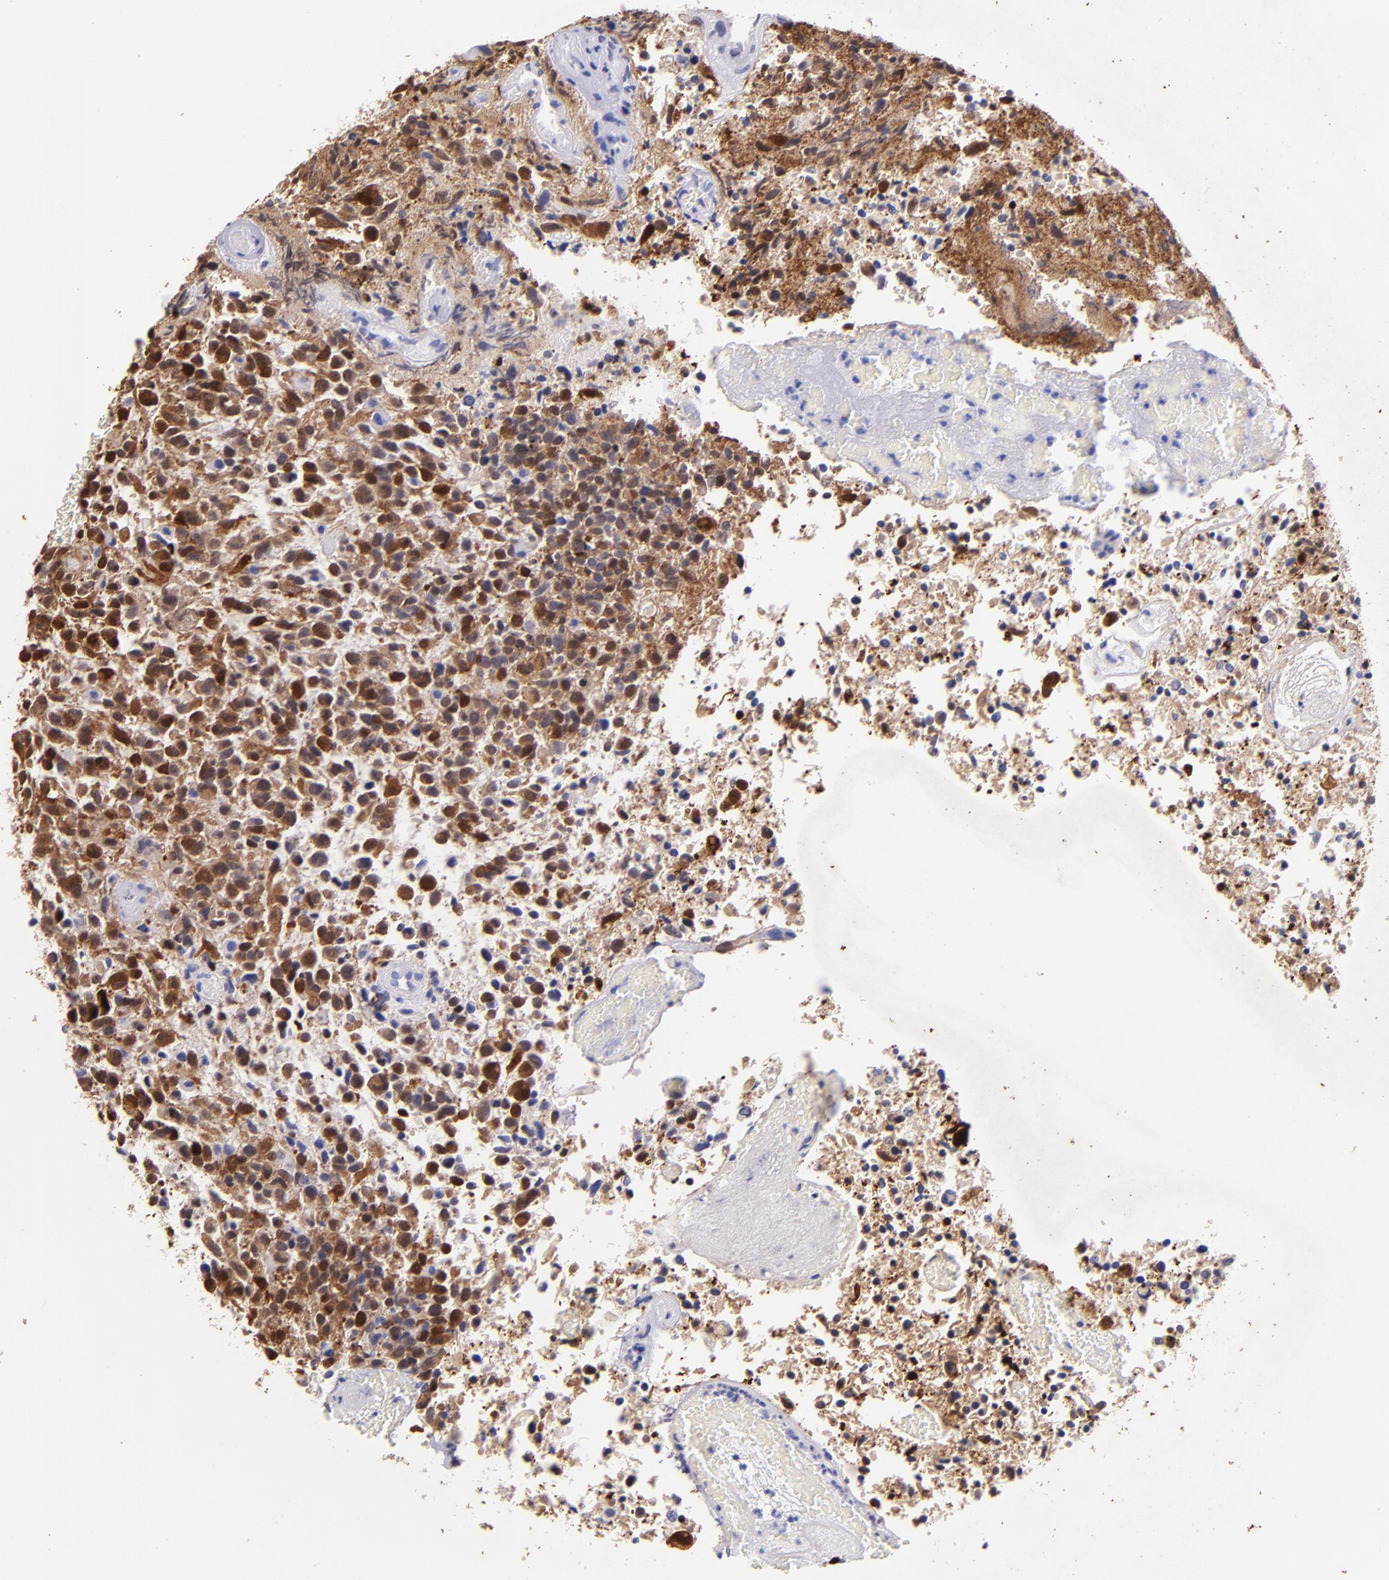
{"staining": {"intensity": "strong", "quantity": ">75%", "location": "cytoplasmic/membranous"}, "tissue": "glioma", "cell_type": "Tumor cells", "image_type": "cancer", "snomed": [{"axis": "morphology", "description": "Glioma, malignant, High grade"}, {"axis": "topography", "description": "Brain"}], "caption": "IHC micrograph of glioma stained for a protein (brown), which displays high levels of strong cytoplasmic/membranous staining in about >75% of tumor cells.", "gene": "UCHL1", "patient": {"sex": "male", "age": 72}}